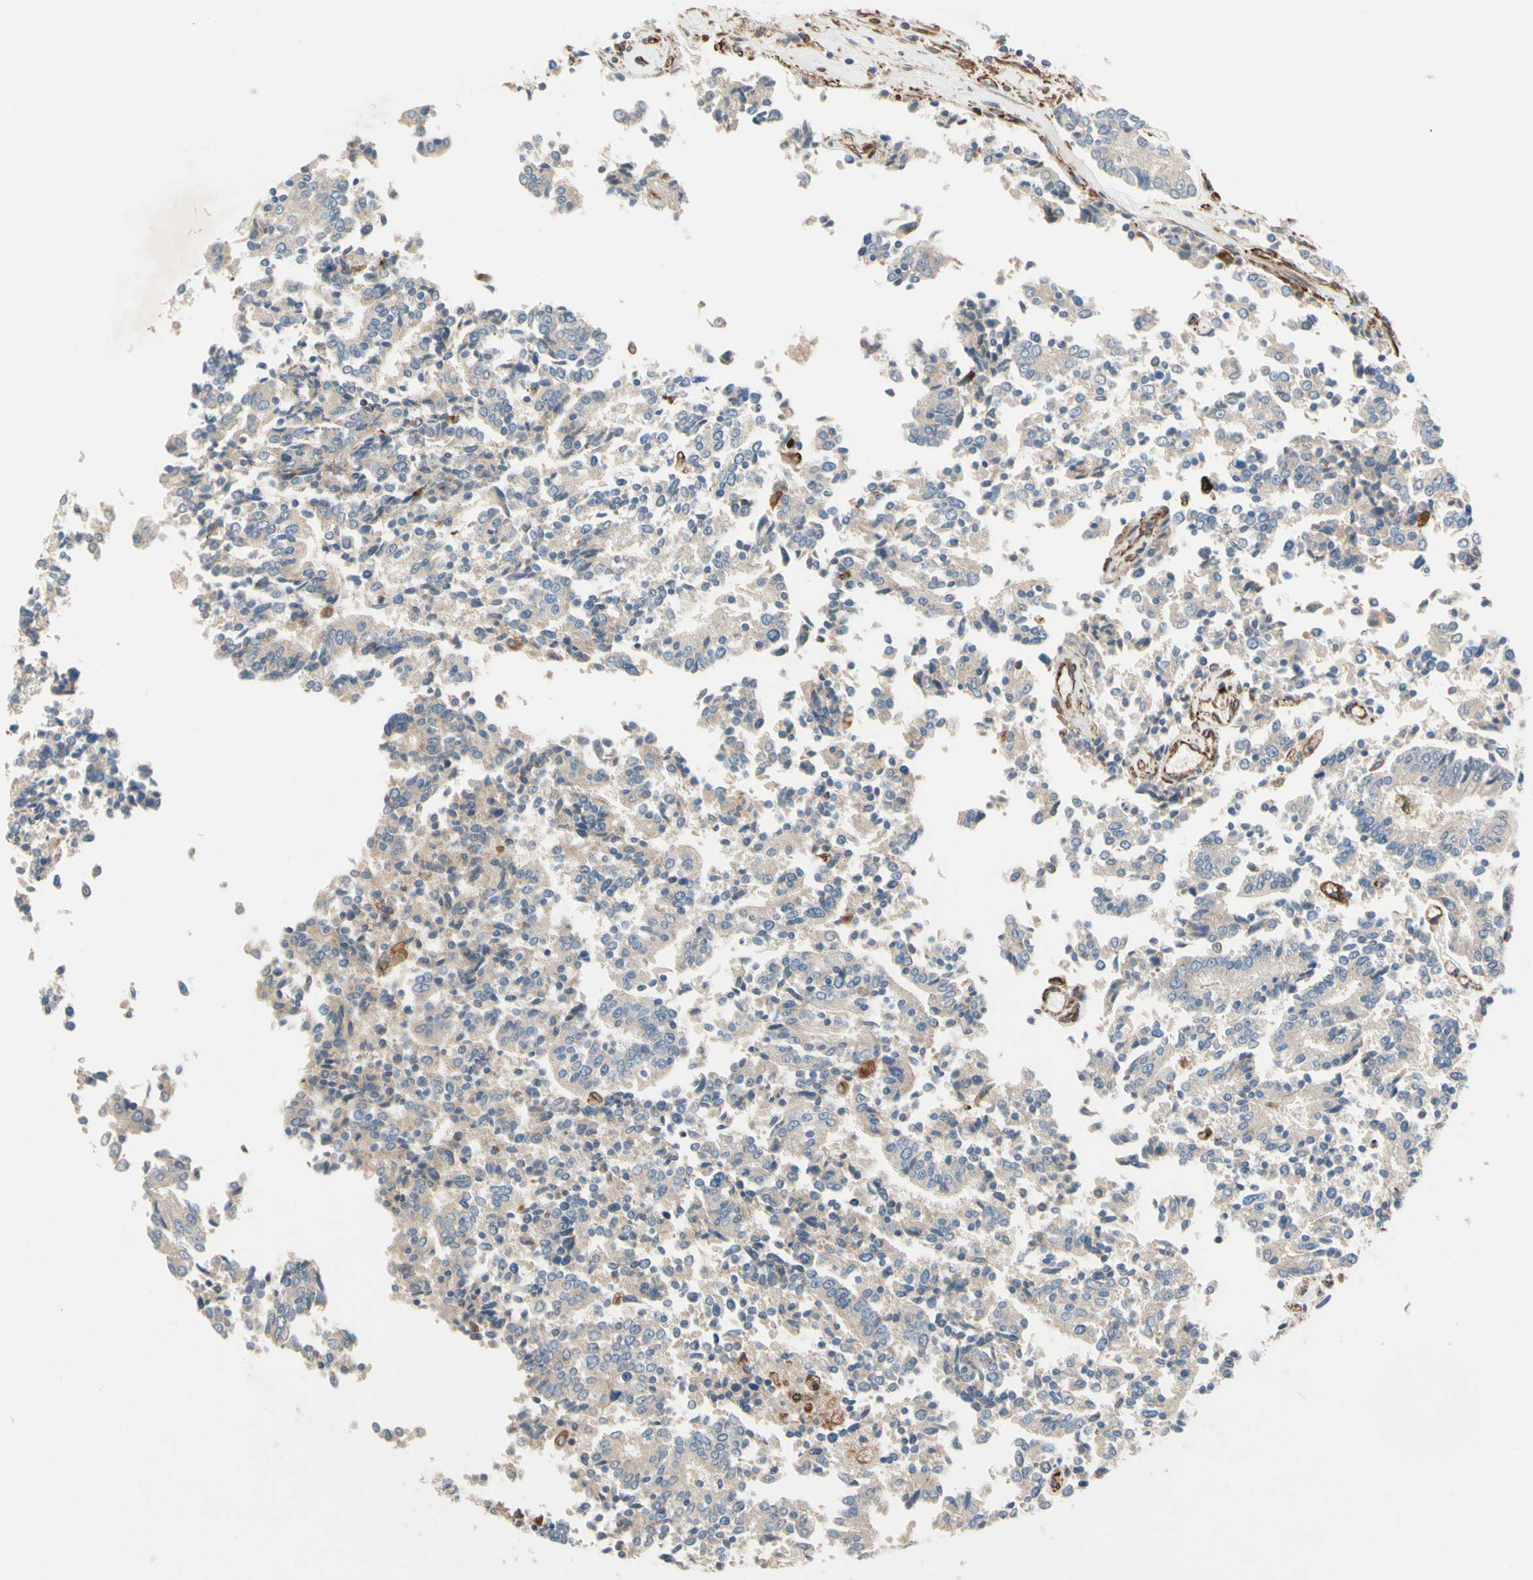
{"staining": {"intensity": "weak", "quantity": "25%-75%", "location": "cytoplasmic/membranous"}, "tissue": "prostate cancer", "cell_type": "Tumor cells", "image_type": "cancer", "snomed": [{"axis": "morphology", "description": "Normal tissue, NOS"}, {"axis": "morphology", "description": "Adenocarcinoma, High grade"}, {"axis": "topography", "description": "Prostate"}, {"axis": "topography", "description": "Seminal veicle"}], "caption": "Human prostate adenocarcinoma (high-grade) stained with a protein marker demonstrates weak staining in tumor cells.", "gene": "TRAF2", "patient": {"sex": "male", "age": 55}}